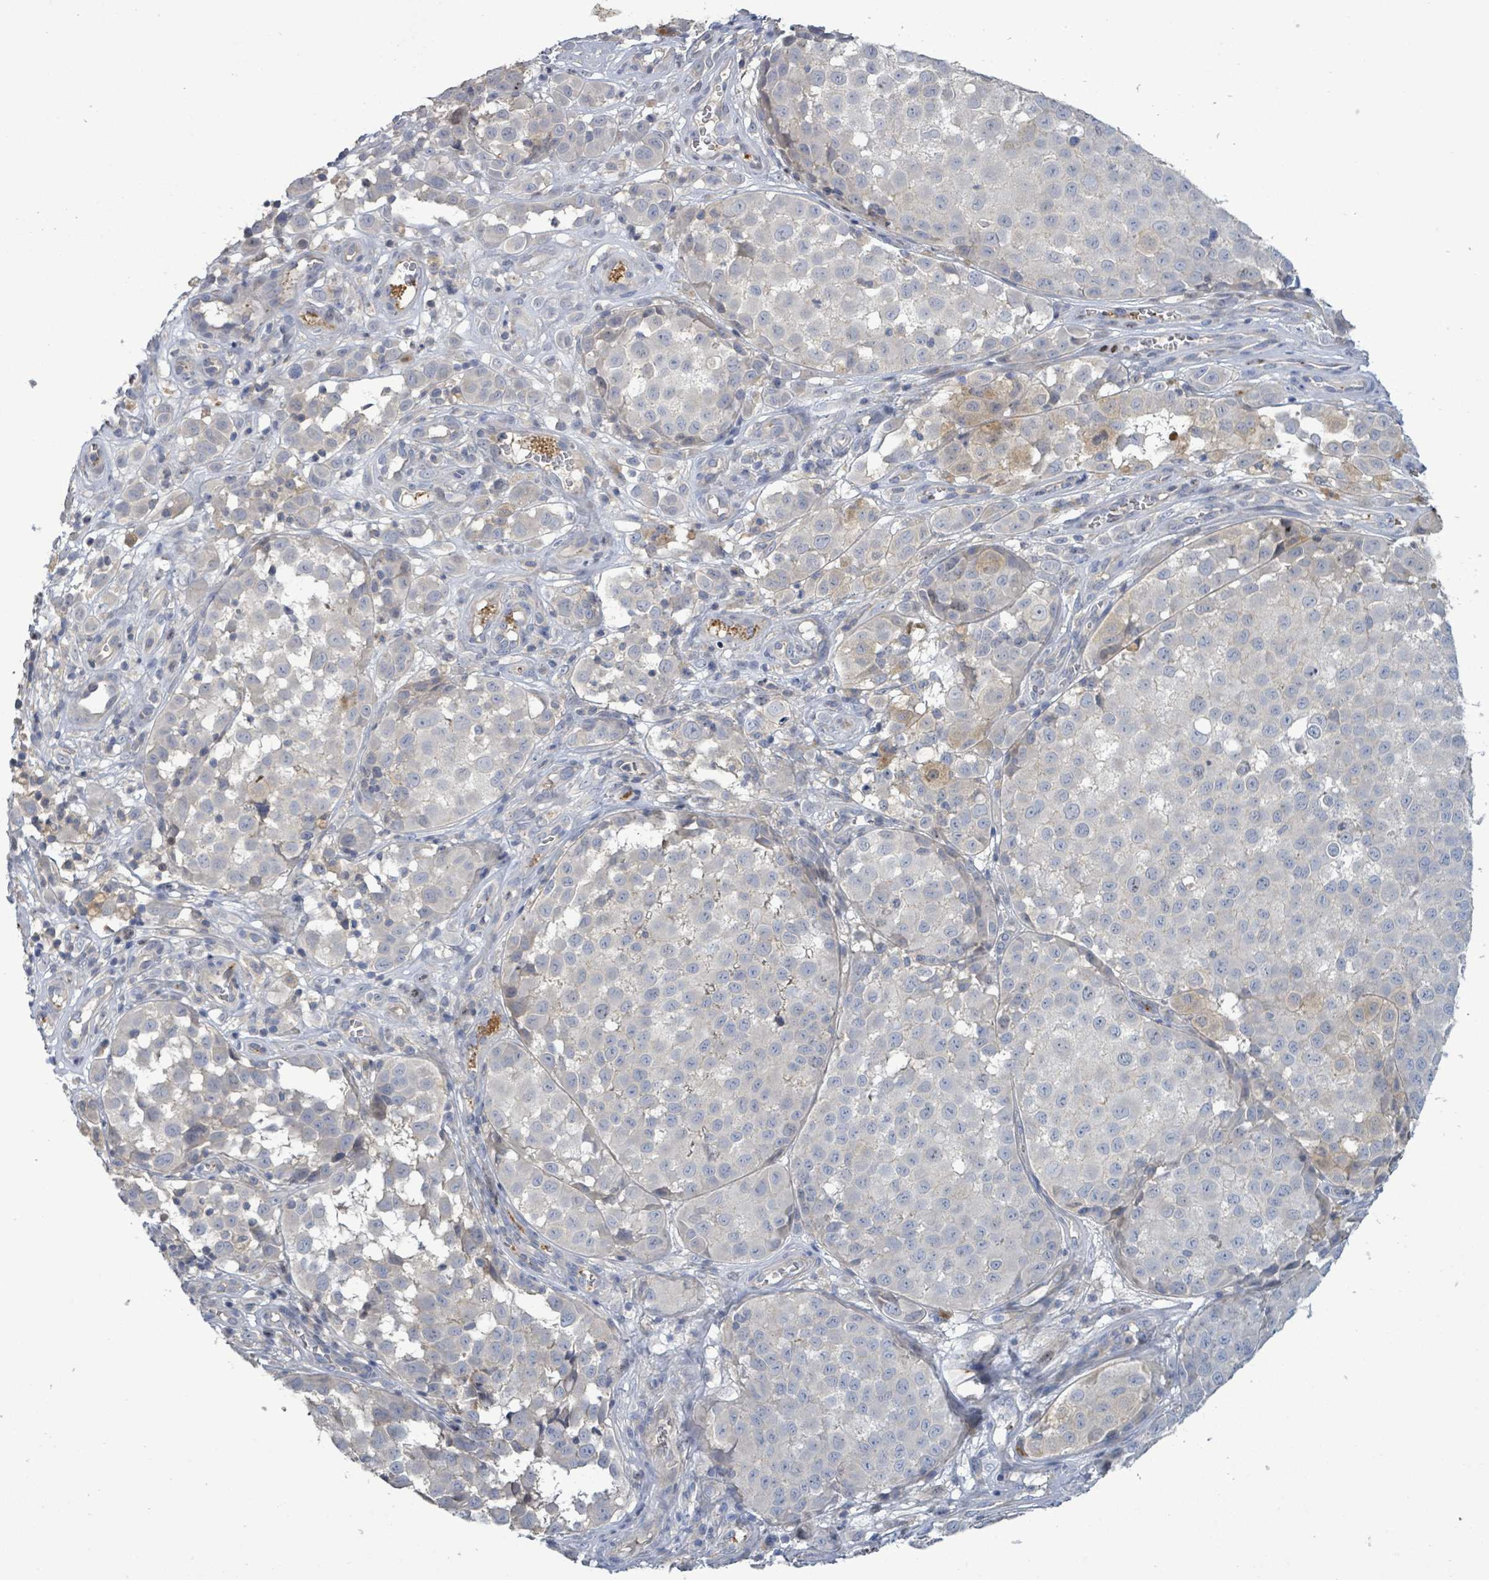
{"staining": {"intensity": "weak", "quantity": "<25%", "location": "cytoplasmic/membranous"}, "tissue": "melanoma", "cell_type": "Tumor cells", "image_type": "cancer", "snomed": [{"axis": "morphology", "description": "Malignant melanoma, NOS"}, {"axis": "topography", "description": "Skin"}], "caption": "Histopathology image shows no protein expression in tumor cells of melanoma tissue. (DAB (3,3'-diaminobenzidine) IHC with hematoxylin counter stain).", "gene": "KRAS", "patient": {"sex": "male", "age": 64}}